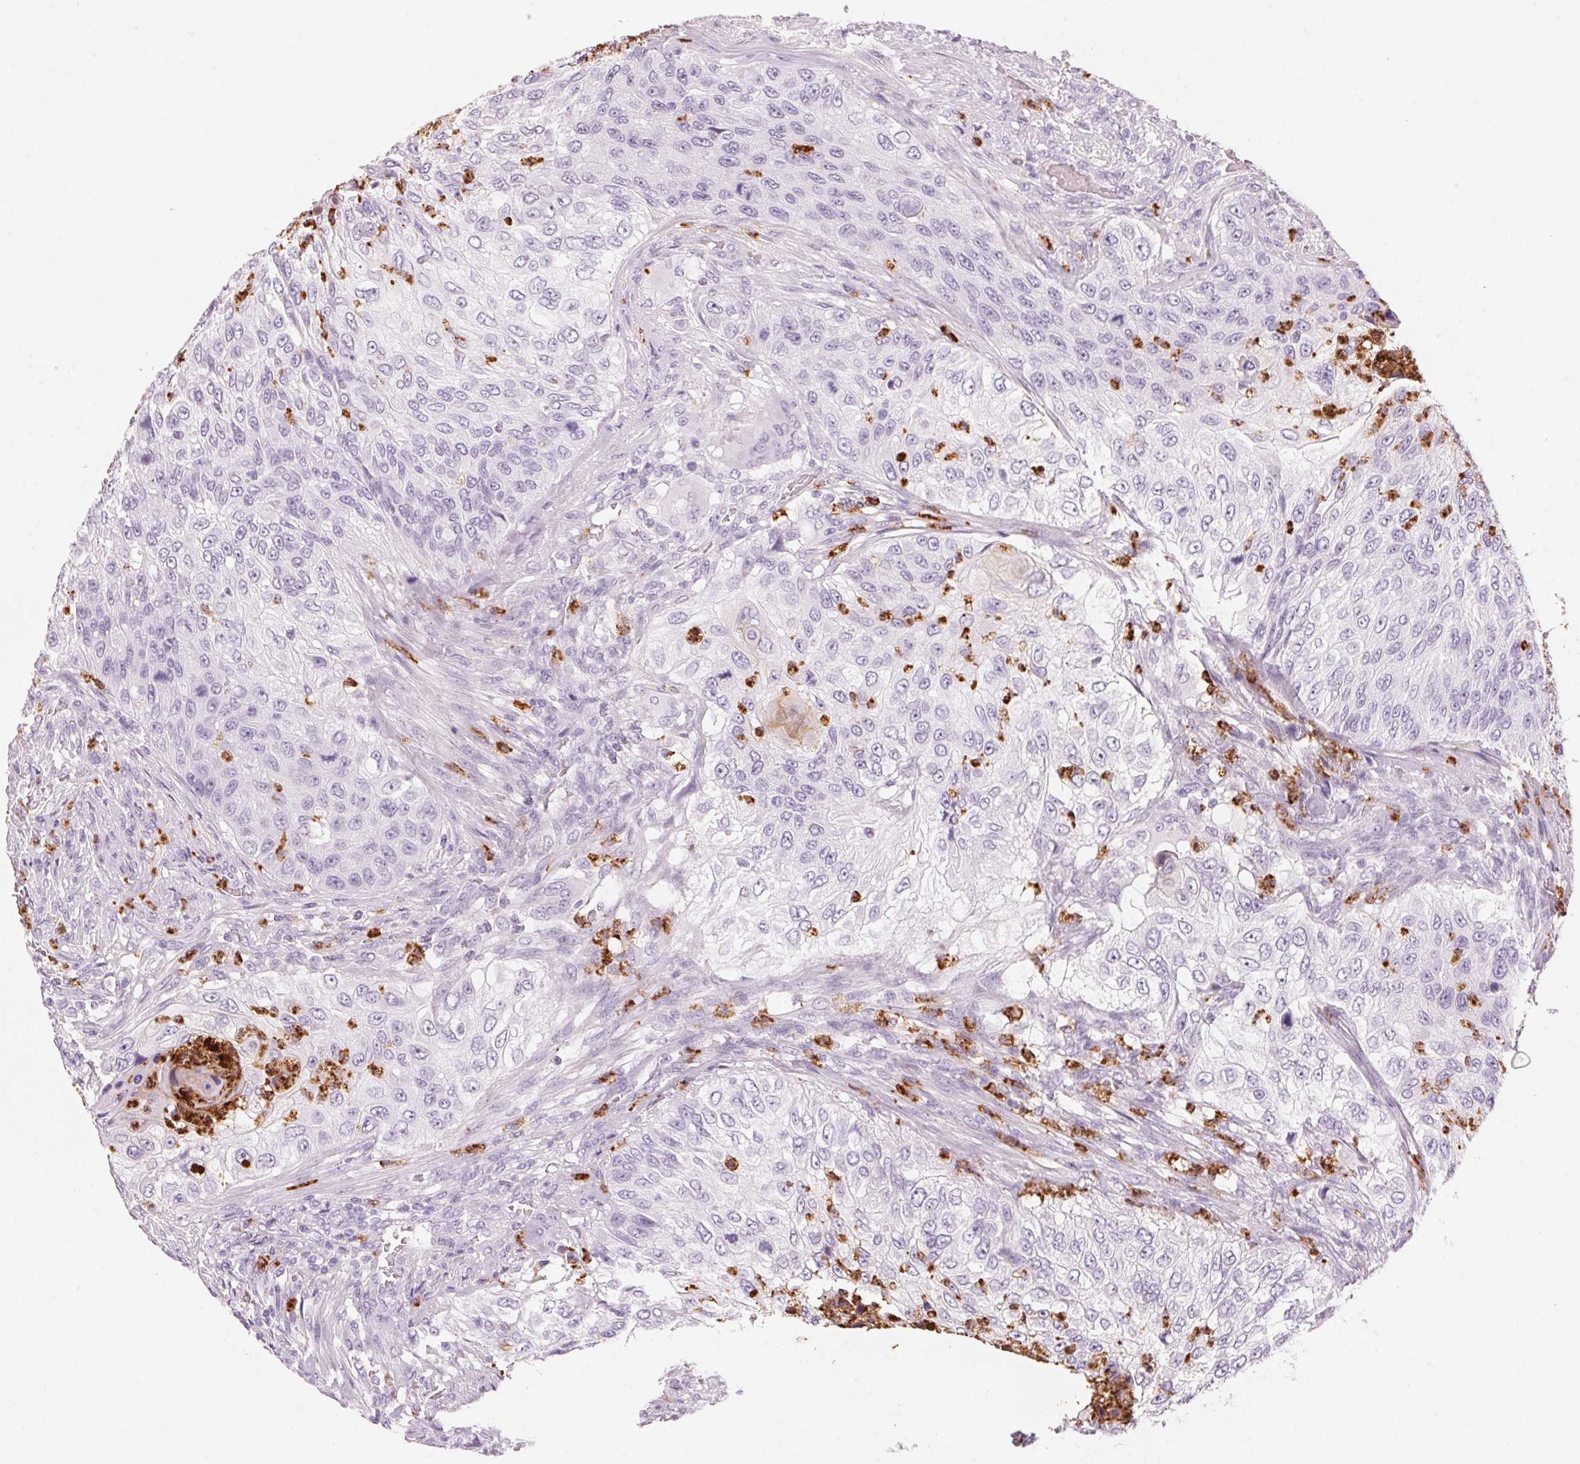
{"staining": {"intensity": "negative", "quantity": "none", "location": "none"}, "tissue": "urothelial cancer", "cell_type": "Tumor cells", "image_type": "cancer", "snomed": [{"axis": "morphology", "description": "Urothelial carcinoma, High grade"}, {"axis": "topography", "description": "Urinary bladder"}], "caption": "Immunohistochemistry photomicrograph of urothelial cancer stained for a protein (brown), which displays no staining in tumor cells.", "gene": "KLK7", "patient": {"sex": "female", "age": 60}}